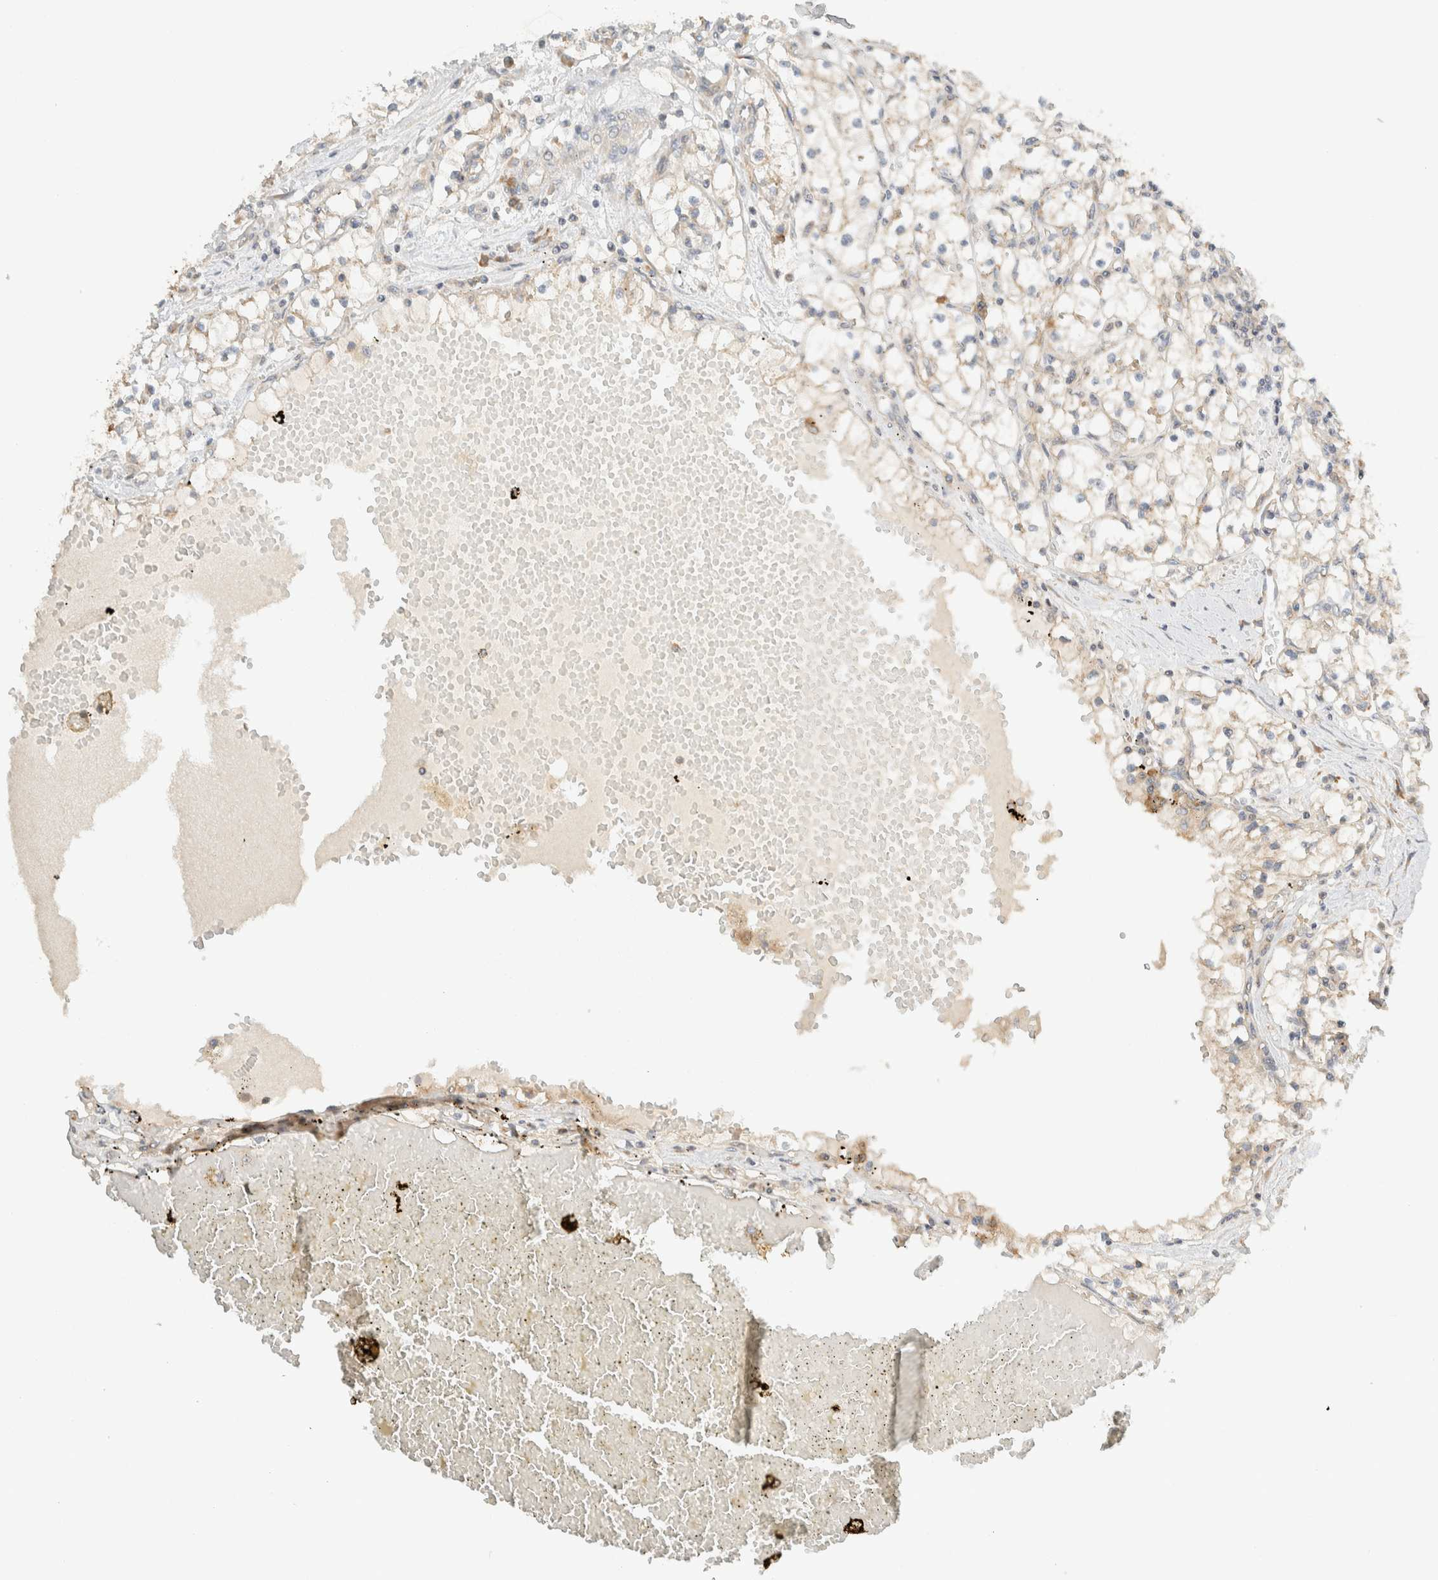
{"staining": {"intensity": "weak", "quantity": "<25%", "location": "cytoplasmic/membranous"}, "tissue": "renal cancer", "cell_type": "Tumor cells", "image_type": "cancer", "snomed": [{"axis": "morphology", "description": "Adenocarcinoma, NOS"}, {"axis": "topography", "description": "Kidney"}], "caption": "Protein analysis of renal cancer (adenocarcinoma) displays no significant positivity in tumor cells.", "gene": "ARFGEF1", "patient": {"sex": "male", "age": 56}}